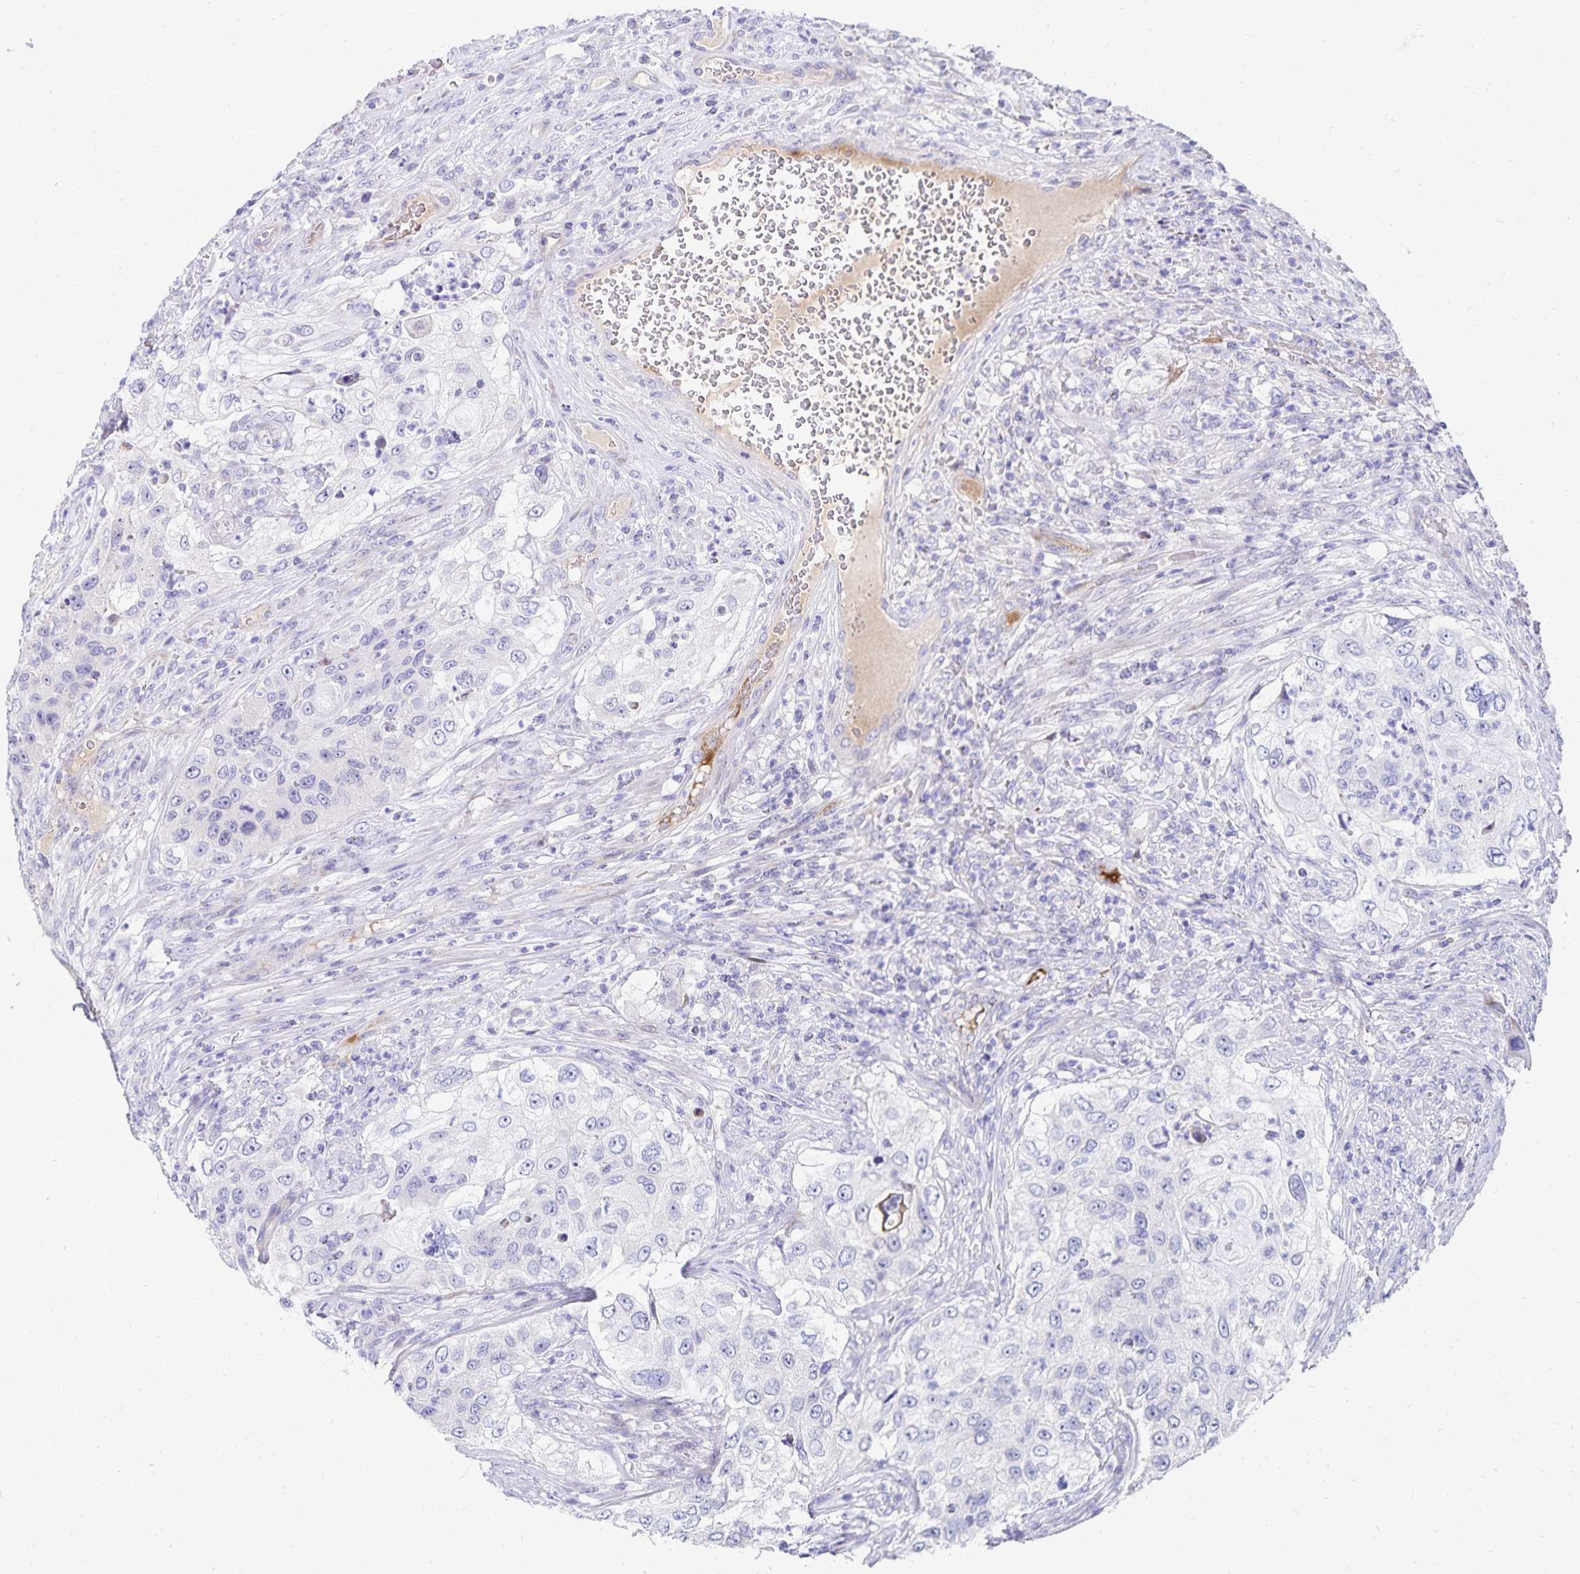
{"staining": {"intensity": "negative", "quantity": "none", "location": "none"}, "tissue": "urothelial cancer", "cell_type": "Tumor cells", "image_type": "cancer", "snomed": [{"axis": "morphology", "description": "Urothelial carcinoma, High grade"}, {"axis": "topography", "description": "Urinary bladder"}], "caption": "A micrograph of high-grade urothelial carcinoma stained for a protein shows no brown staining in tumor cells.", "gene": "NECAP1", "patient": {"sex": "female", "age": 60}}